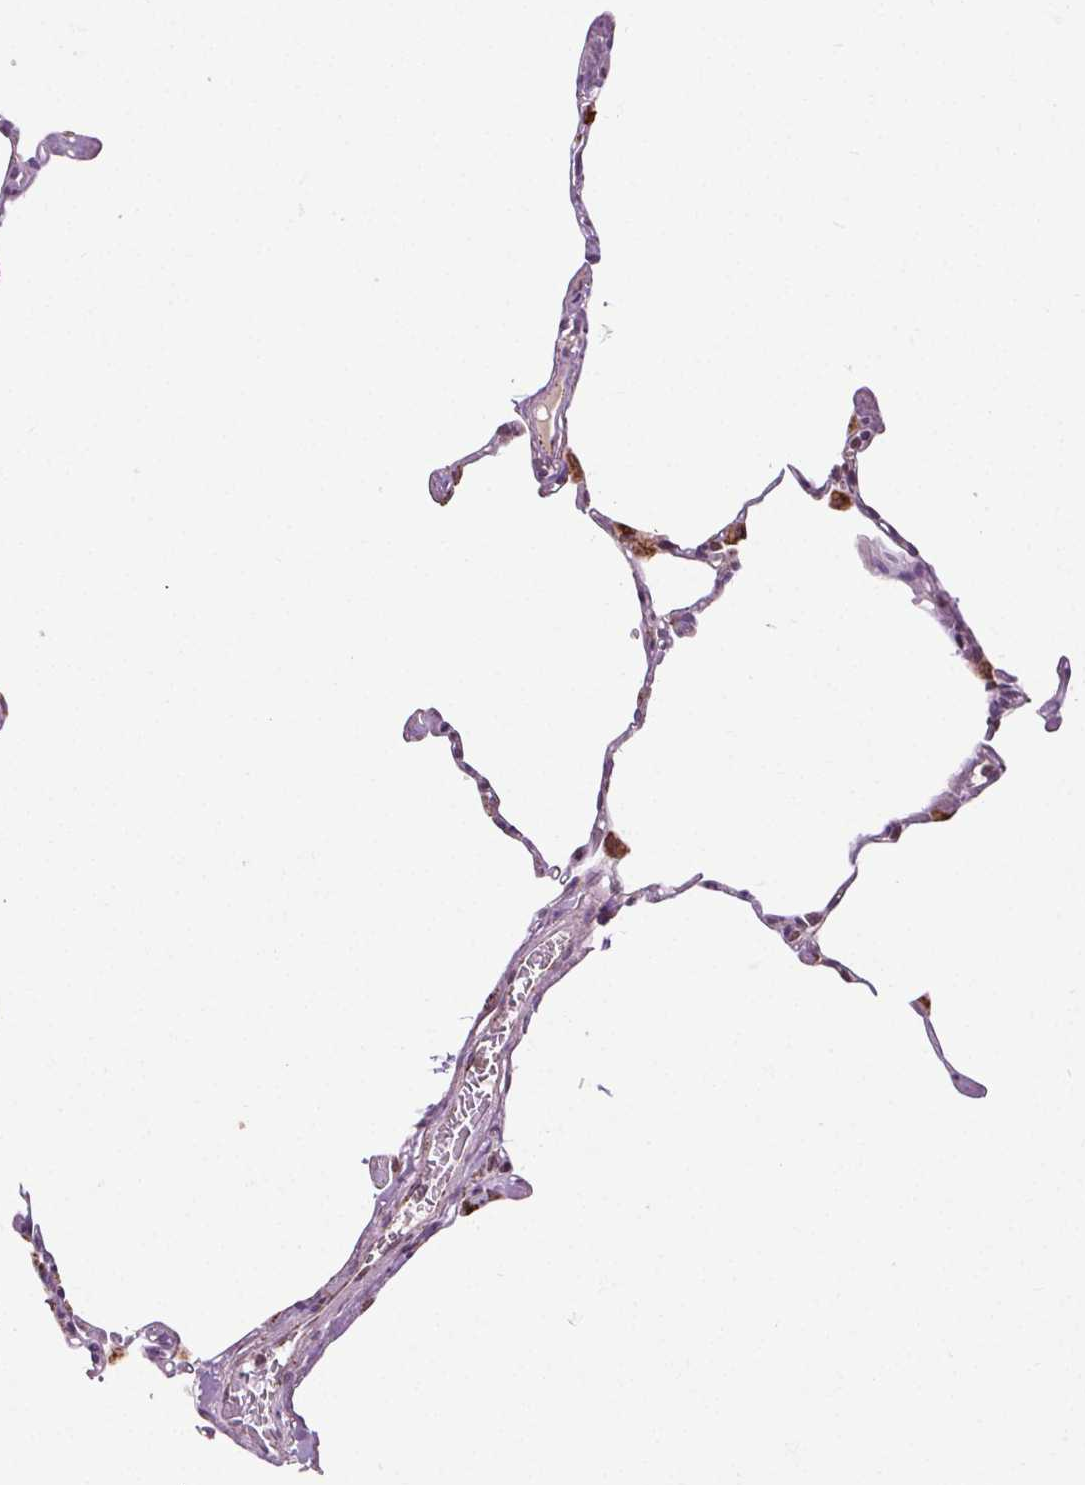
{"staining": {"intensity": "moderate", "quantity": "25%-75%", "location": "cytoplasmic/membranous"}, "tissue": "lung", "cell_type": "Alveolar cells", "image_type": "normal", "snomed": [{"axis": "morphology", "description": "Normal tissue, NOS"}, {"axis": "topography", "description": "Lung"}], "caption": "Immunohistochemical staining of benign human lung shows 25%-75% levels of moderate cytoplasmic/membranous protein expression in about 25%-75% of alveolar cells. The staining is performed using DAB brown chromogen to label protein expression. The nuclei are counter-stained blue using hematoxylin.", "gene": "LFNG", "patient": {"sex": "male", "age": 65}}